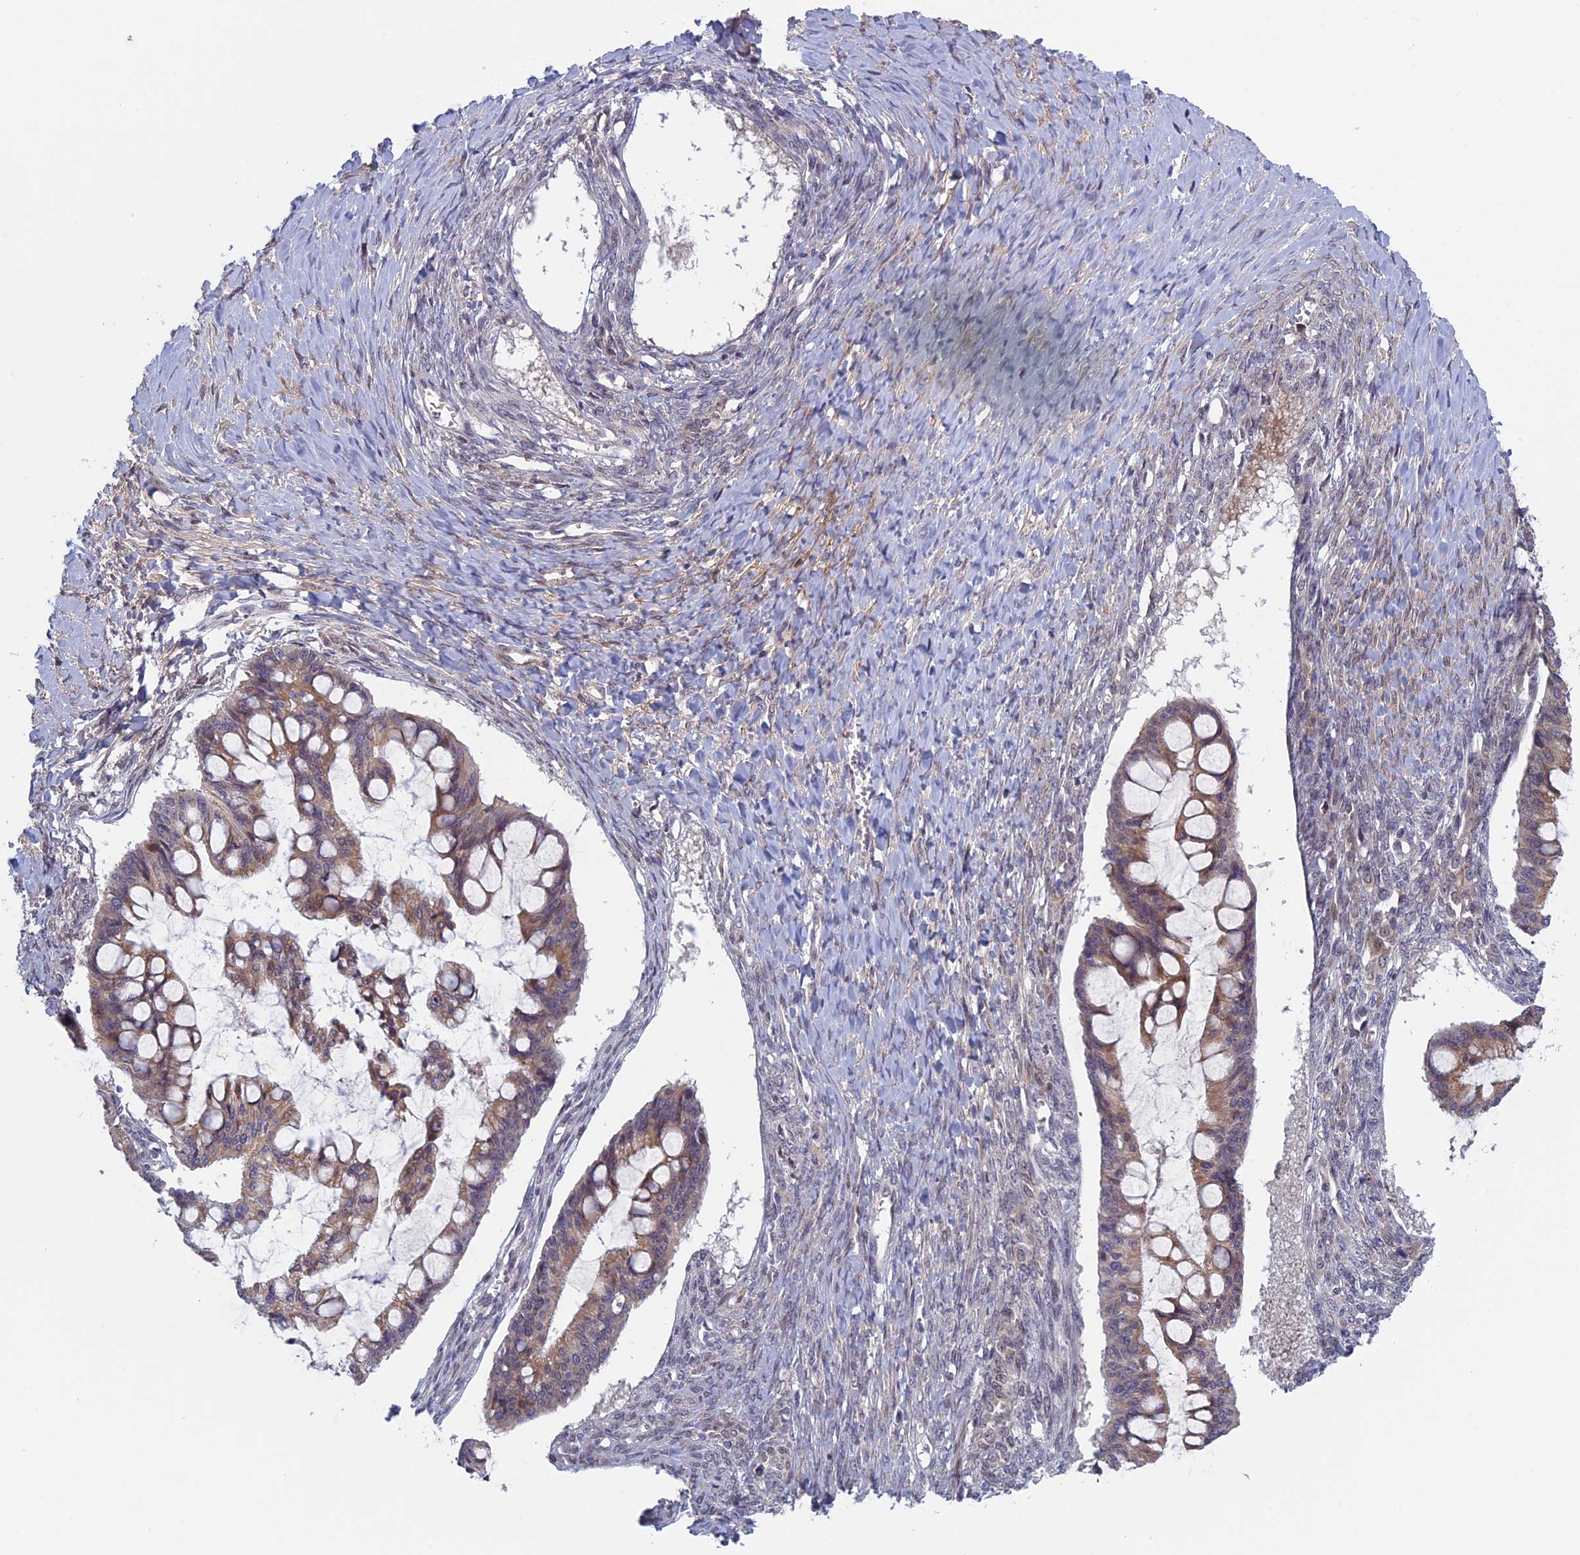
{"staining": {"intensity": "weak", "quantity": ">75%", "location": "cytoplasmic/membranous"}, "tissue": "ovarian cancer", "cell_type": "Tumor cells", "image_type": "cancer", "snomed": [{"axis": "morphology", "description": "Cystadenocarcinoma, mucinous, NOS"}, {"axis": "topography", "description": "Ovary"}], "caption": "Immunohistochemistry (IHC) staining of ovarian cancer (mucinous cystadenocarcinoma), which demonstrates low levels of weak cytoplasmic/membranous staining in about >75% of tumor cells indicating weak cytoplasmic/membranous protein staining. The staining was performed using DAB (3,3'-diaminobenzidine) (brown) for protein detection and nuclei were counterstained in hematoxylin (blue).", "gene": "FADS1", "patient": {"sex": "female", "age": 73}}